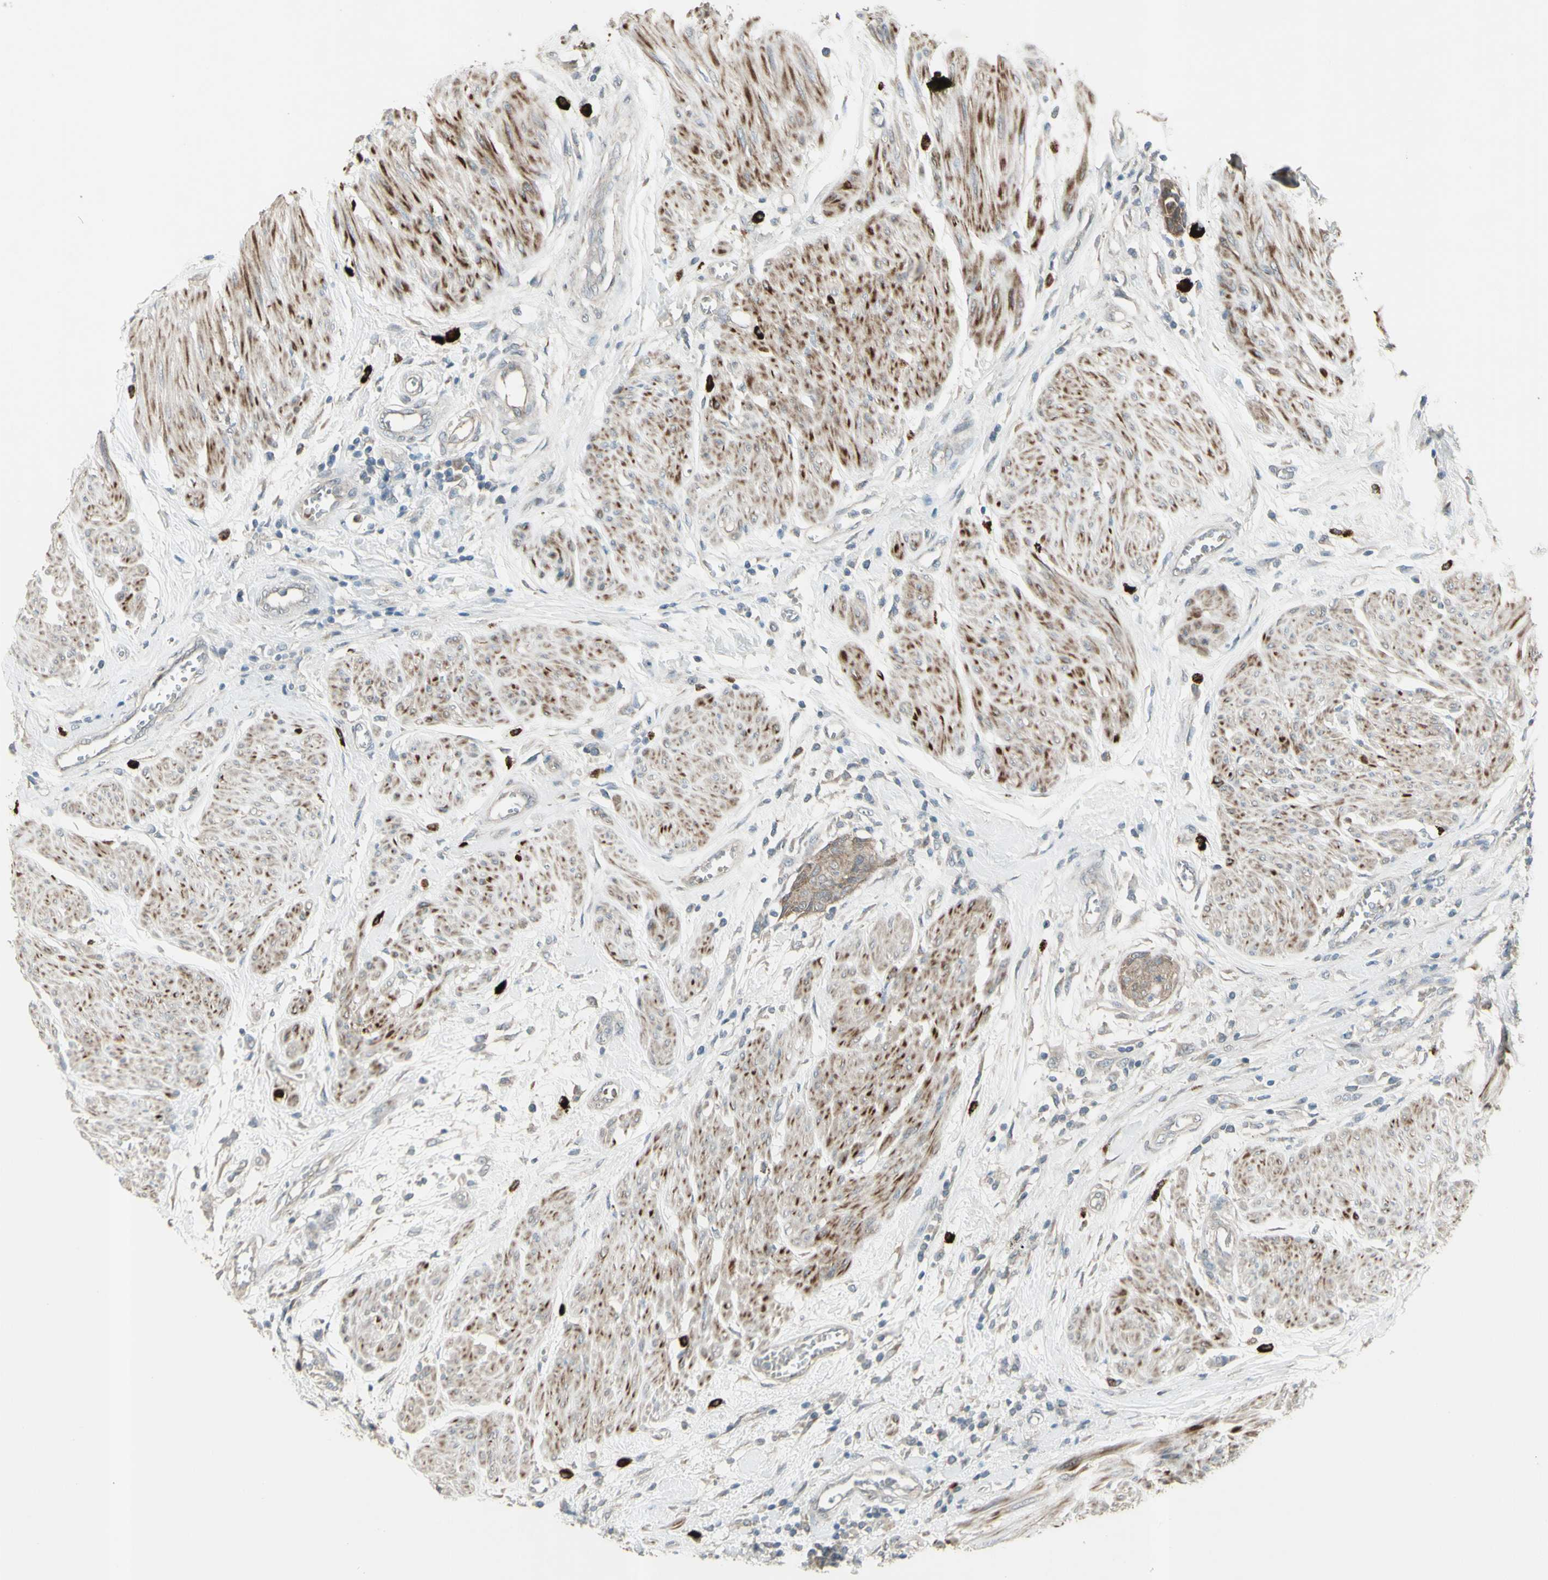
{"staining": {"intensity": "moderate", "quantity": ">75%", "location": "cytoplasmic/membranous"}, "tissue": "urothelial cancer", "cell_type": "Tumor cells", "image_type": "cancer", "snomed": [{"axis": "morphology", "description": "Urothelial carcinoma, High grade"}, {"axis": "topography", "description": "Urinary bladder"}], "caption": "Brown immunohistochemical staining in urothelial cancer demonstrates moderate cytoplasmic/membranous staining in about >75% of tumor cells. Nuclei are stained in blue.", "gene": "GRAMD1B", "patient": {"sex": "male", "age": 35}}